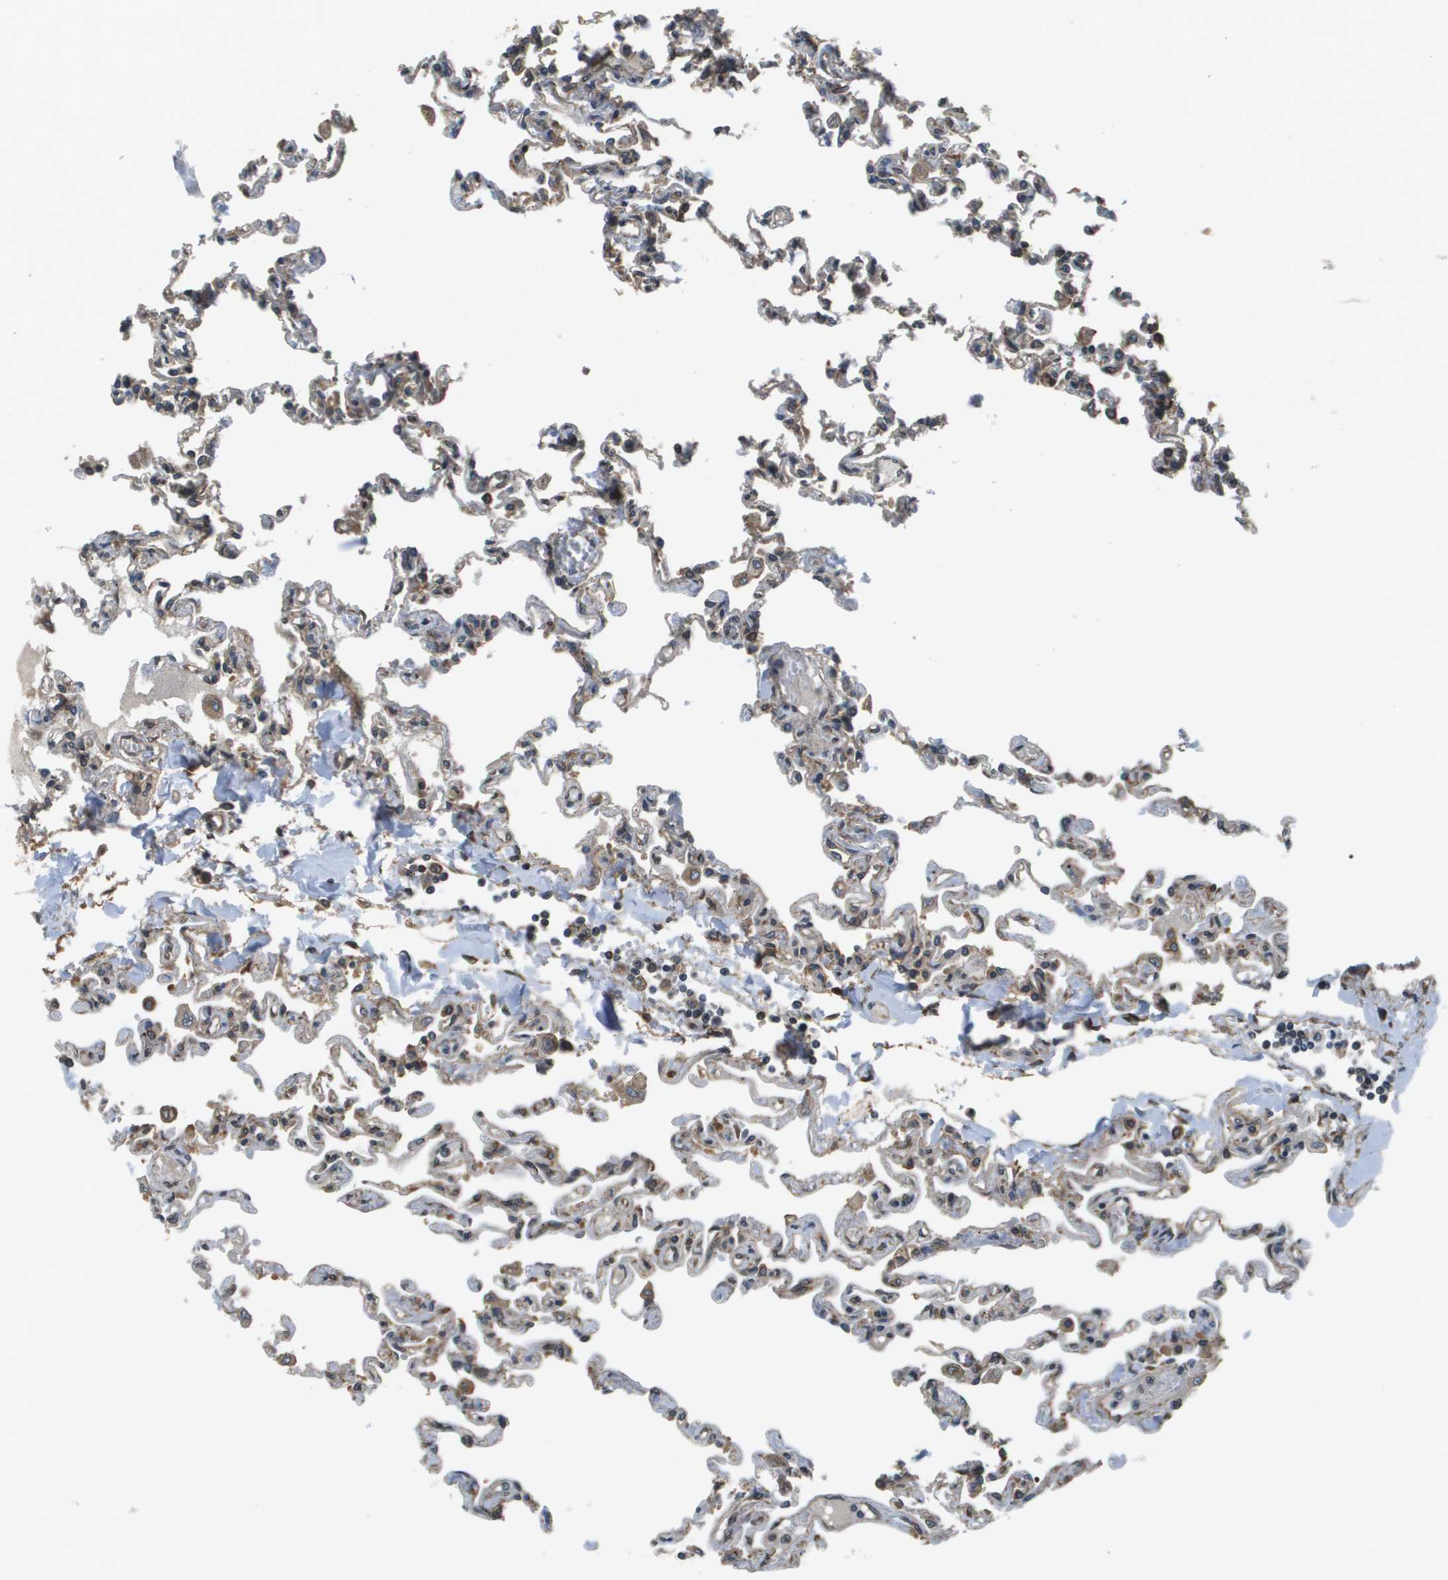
{"staining": {"intensity": "weak", "quantity": "25%-75%", "location": "cytoplasmic/membranous"}, "tissue": "lung", "cell_type": "Alveolar cells", "image_type": "normal", "snomed": [{"axis": "morphology", "description": "Normal tissue, NOS"}, {"axis": "topography", "description": "Lung"}], "caption": "Lung stained with a brown dye exhibits weak cytoplasmic/membranous positive positivity in approximately 25%-75% of alveolar cells.", "gene": "SEC62", "patient": {"sex": "male", "age": 21}}